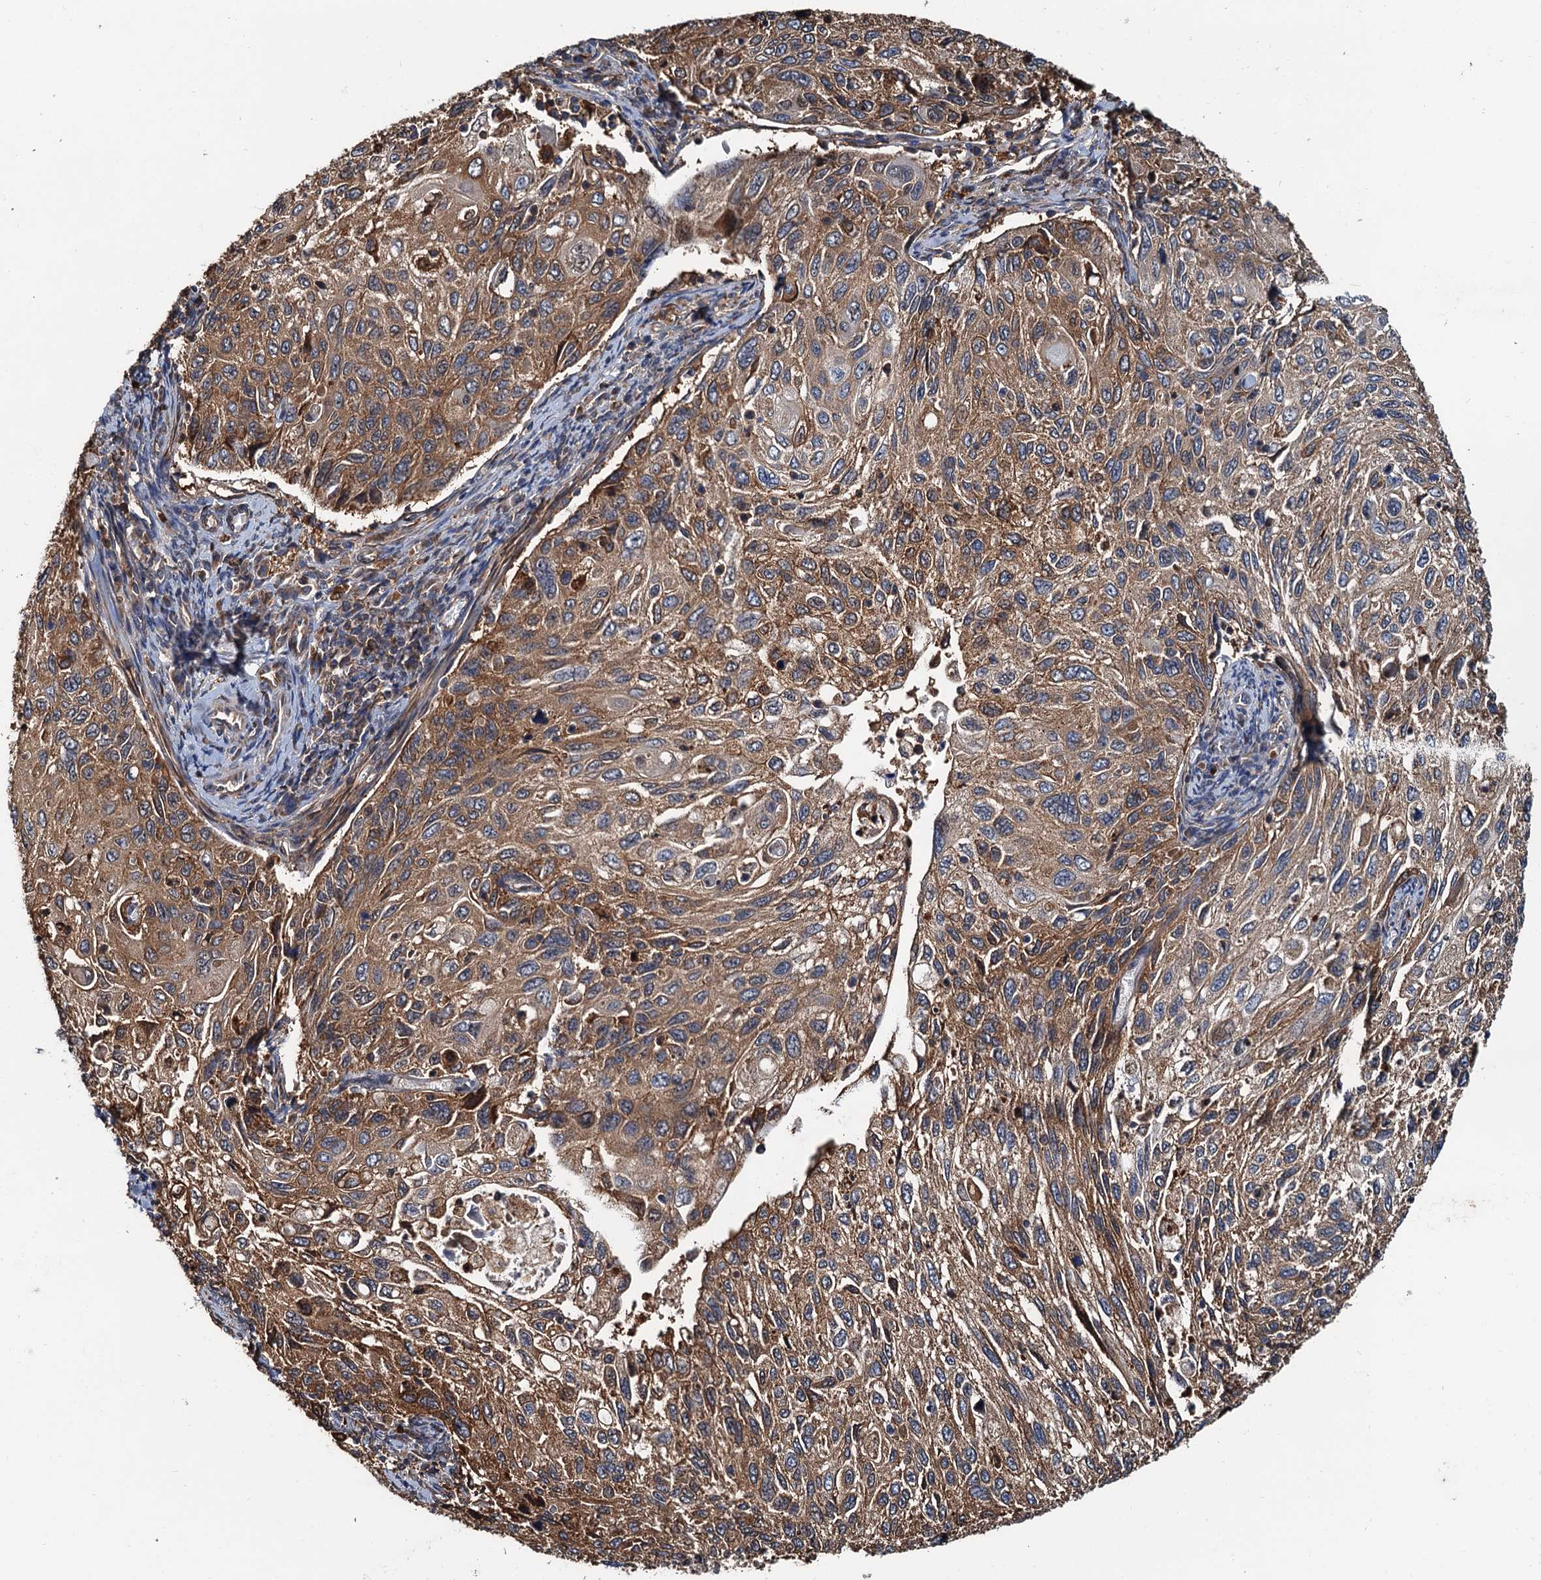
{"staining": {"intensity": "moderate", "quantity": ">75%", "location": "cytoplasmic/membranous"}, "tissue": "cervical cancer", "cell_type": "Tumor cells", "image_type": "cancer", "snomed": [{"axis": "morphology", "description": "Squamous cell carcinoma, NOS"}, {"axis": "topography", "description": "Cervix"}], "caption": "Immunohistochemistry (IHC) of human cervical cancer exhibits medium levels of moderate cytoplasmic/membranous staining in about >75% of tumor cells.", "gene": "USP6NL", "patient": {"sex": "female", "age": 70}}